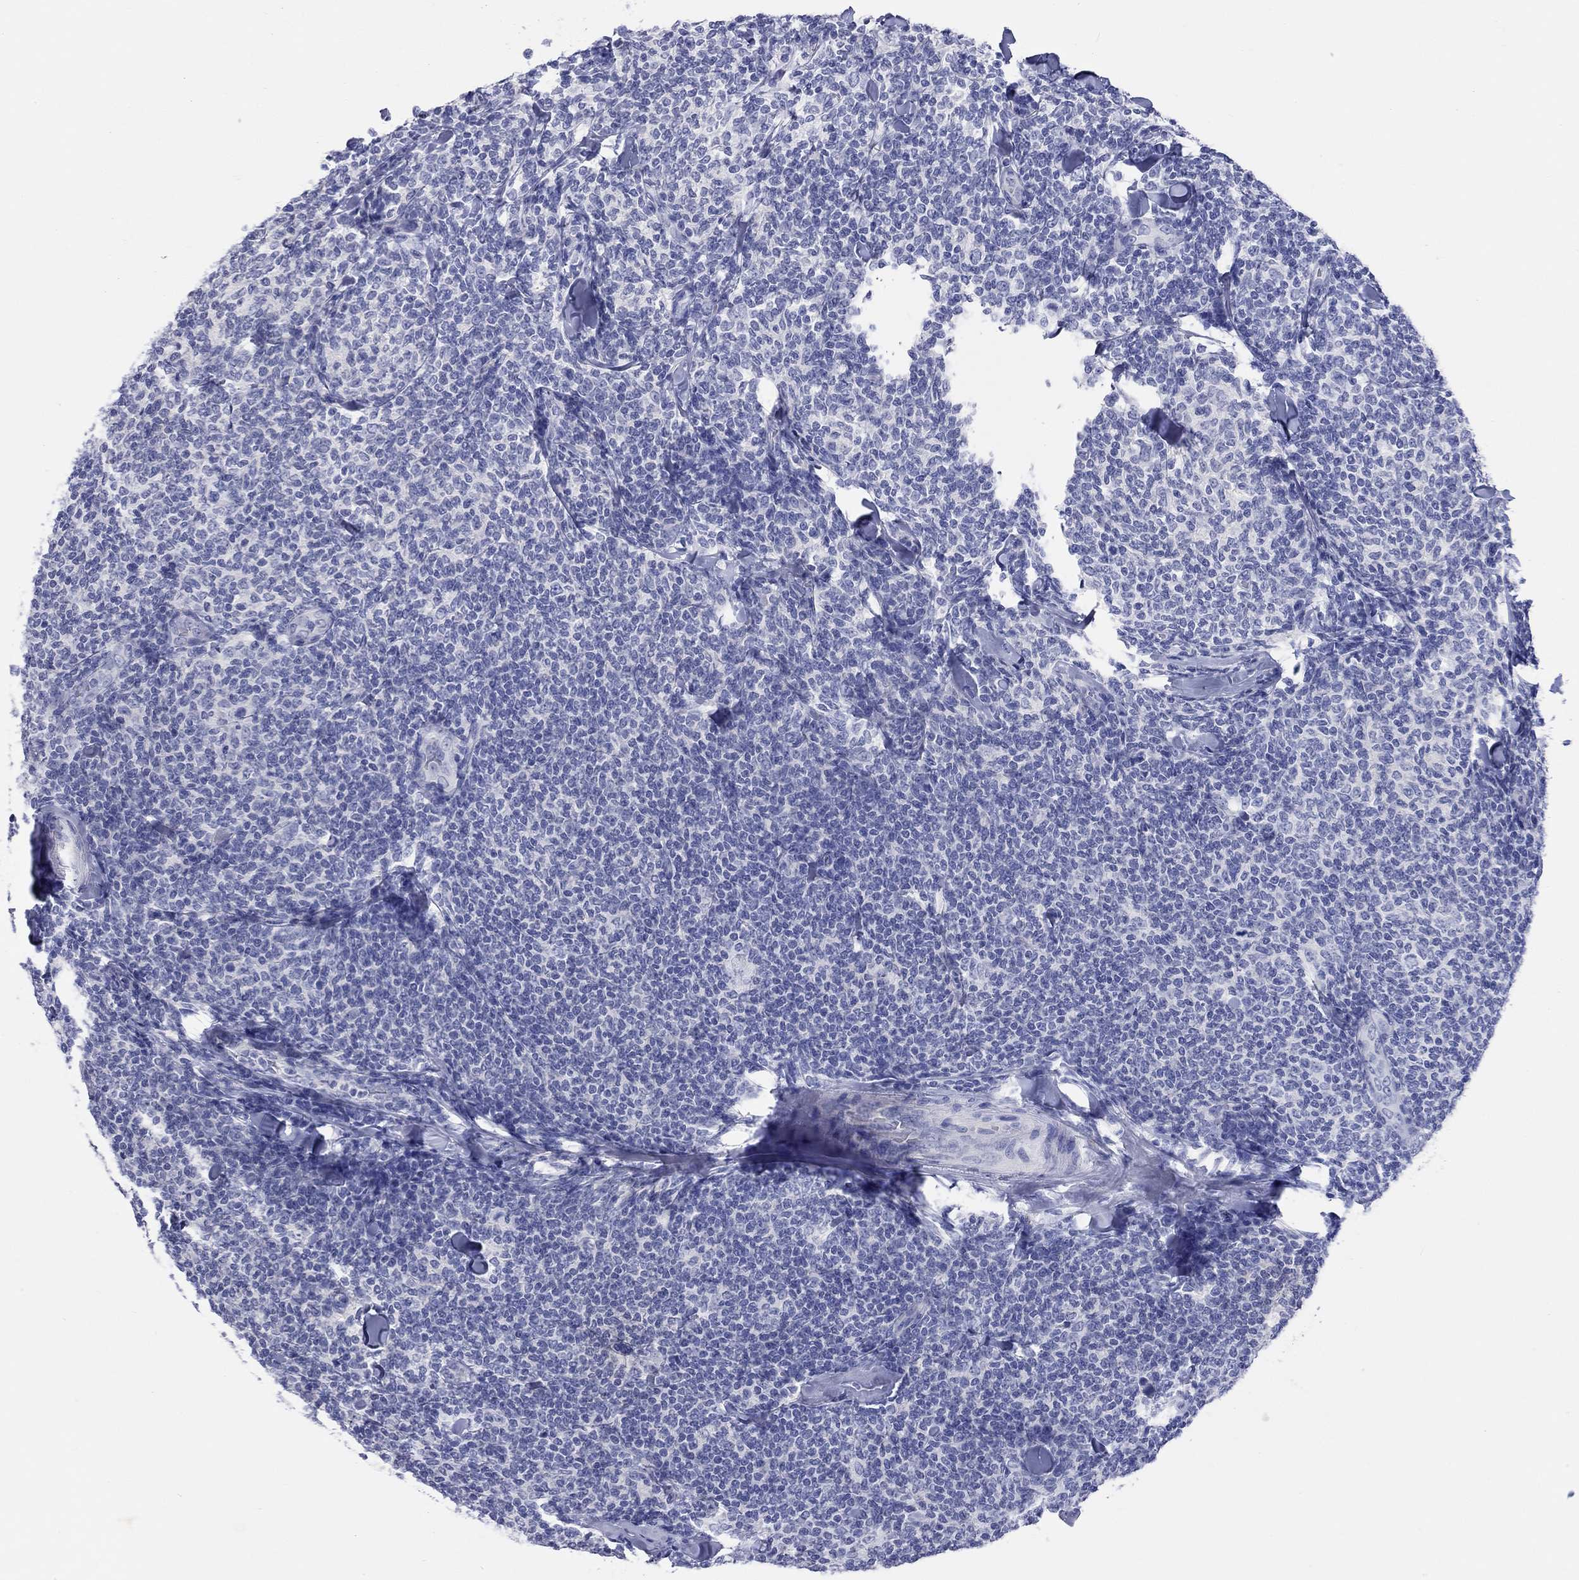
{"staining": {"intensity": "negative", "quantity": "none", "location": "none"}, "tissue": "lymphoma", "cell_type": "Tumor cells", "image_type": "cancer", "snomed": [{"axis": "morphology", "description": "Malignant lymphoma, non-Hodgkin's type, Low grade"}, {"axis": "topography", "description": "Lymph node"}], "caption": "DAB (3,3'-diaminobenzidine) immunohistochemical staining of lymphoma reveals no significant staining in tumor cells.", "gene": "SPATA9", "patient": {"sex": "female", "age": 56}}